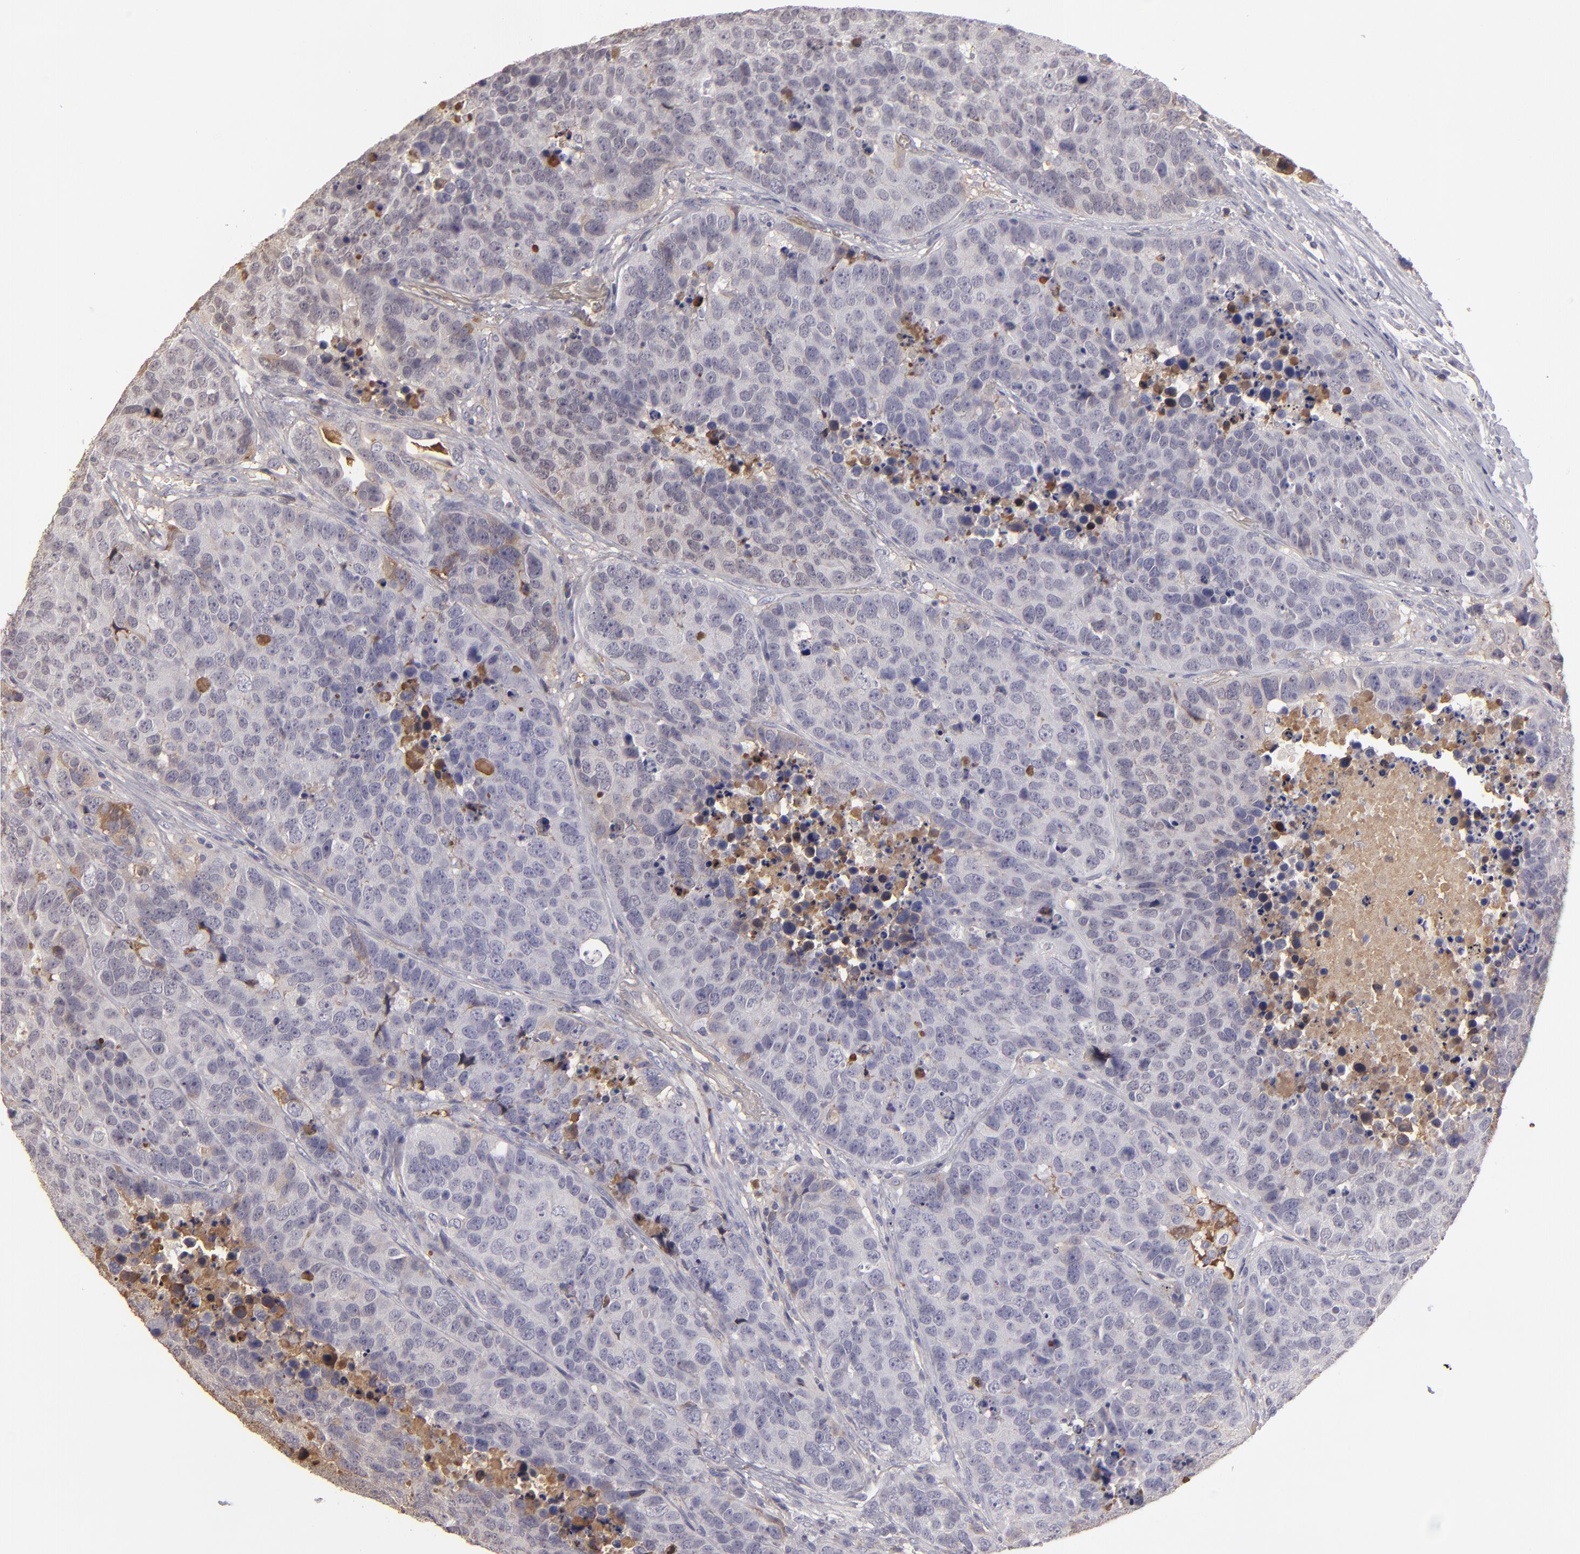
{"staining": {"intensity": "negative", "quantity": "none", "location": "none"}, "tissue": "carcinoid", "cell_type": "Tumor cells", "image_type": "cancer", "snomed": [{"axis": "morphology", "description": "Carcinoid, malignant, NOS"}, {"axis": "topography", "description": "Lung"}], "caption": "Immunohistochemistry photomicrograph of carcinoid (malignant) stained for a protein (brown), which exhibits no staining in tumor cells.", "gene": "ABCC4", "patient": {"sex": "male", "age": 60}}